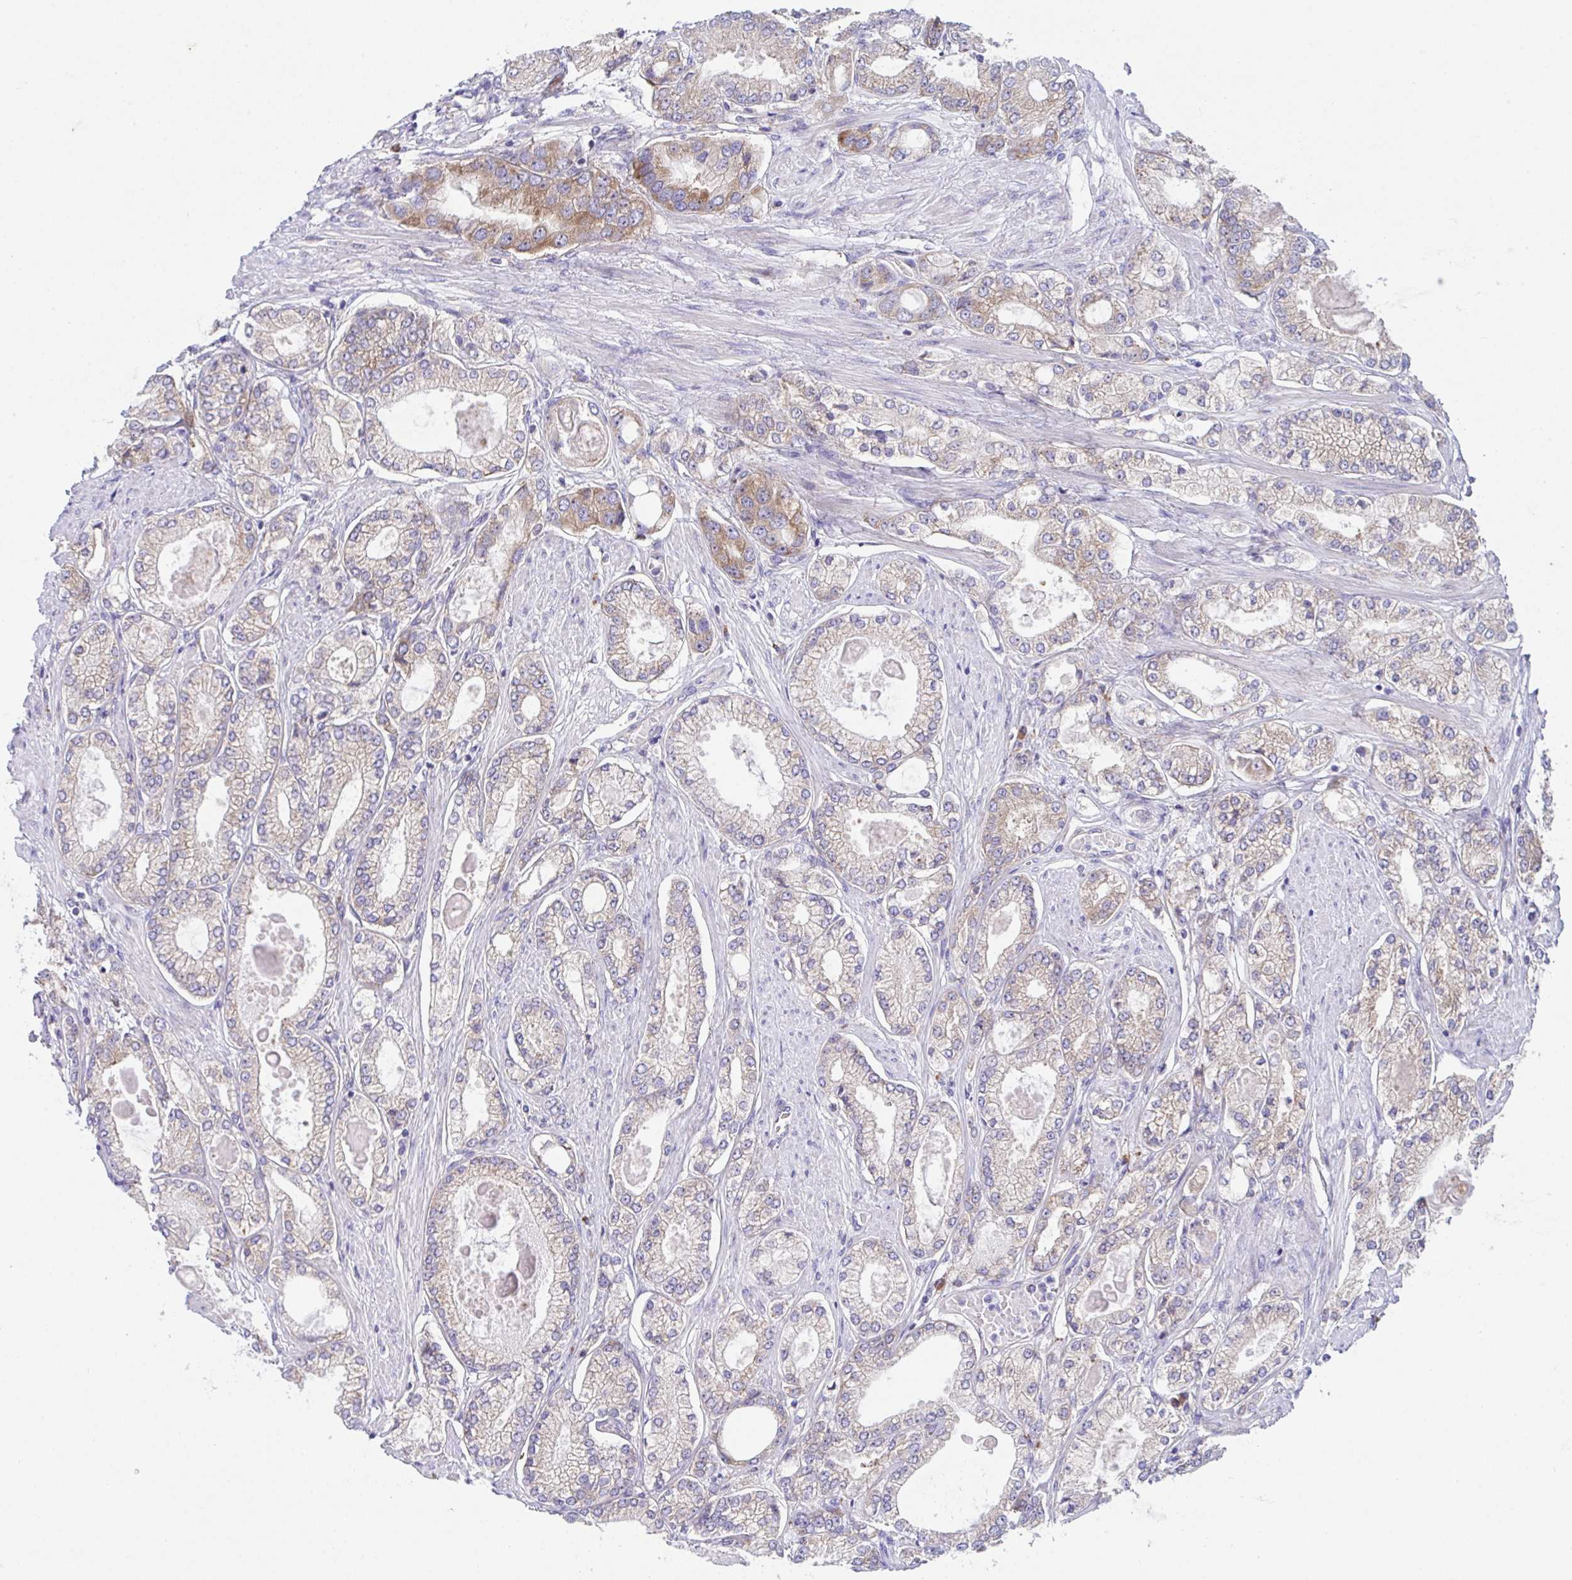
{"staining": {"intensity": "moderate", "quantity": "<25%", "location": "cytoplasmic/membranous"}, "tissue": "prostate cancer", "cell_type": "Tumor cells", "image_type": "cancer", "snomed": [{"axis": "morphology", "description": "Adenocarcinoma, High grade"}, {"axis": "topography", "description": "Prostate"}], "caption": "A photomicrograph of human prostate high-grade adenocarcinoma stained for a protein displays moderate cytoplasmic/membranous brown staining in tumor cells. Immunohistochemistry stains the protein of interest in brown and the nuclei are stained blue.", "gene": "FAU", "patient": {"sex": "male", "age": 68}}